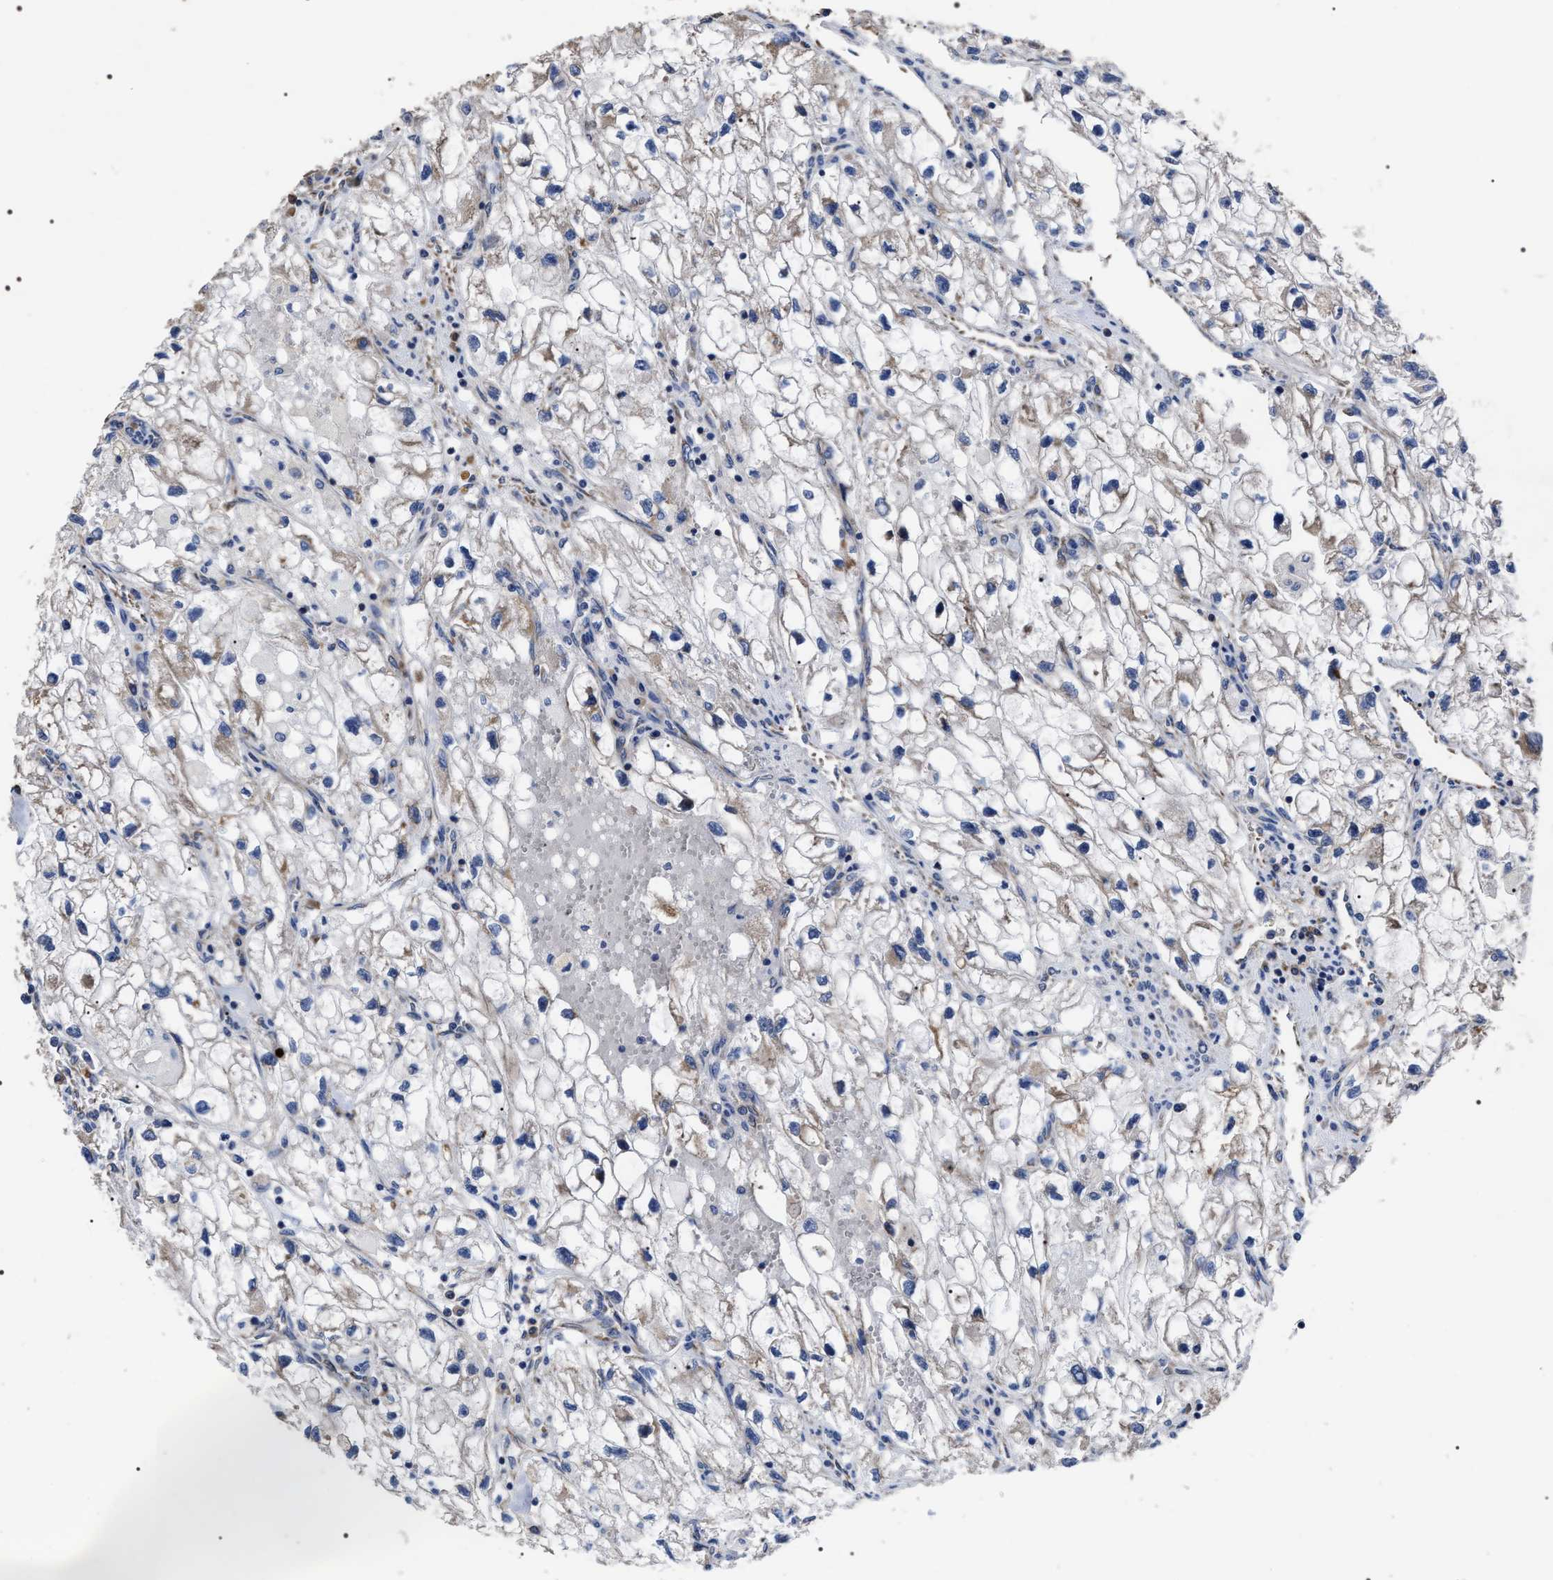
{"staining": {"intensity": "weak", "quantity": "<25%", "location": "cytoplasmic/membranous"}, "tissue": "renal cancer", "cell_type": "Tumor cells", "image_type": "cancer", "snomed": [{"axis": "morphology", "description": "Adenocarcinoma, NOS"}, {"axis": "topography", "description": "Kidney"}], "caption": "Immunohistochemistry micrograph of renal adenocarcinoma stained for a protein (brown), which displays no staining in tumor cells.", "gene": "MIS18A", "patient": {"sex": "female", "age": 70}}